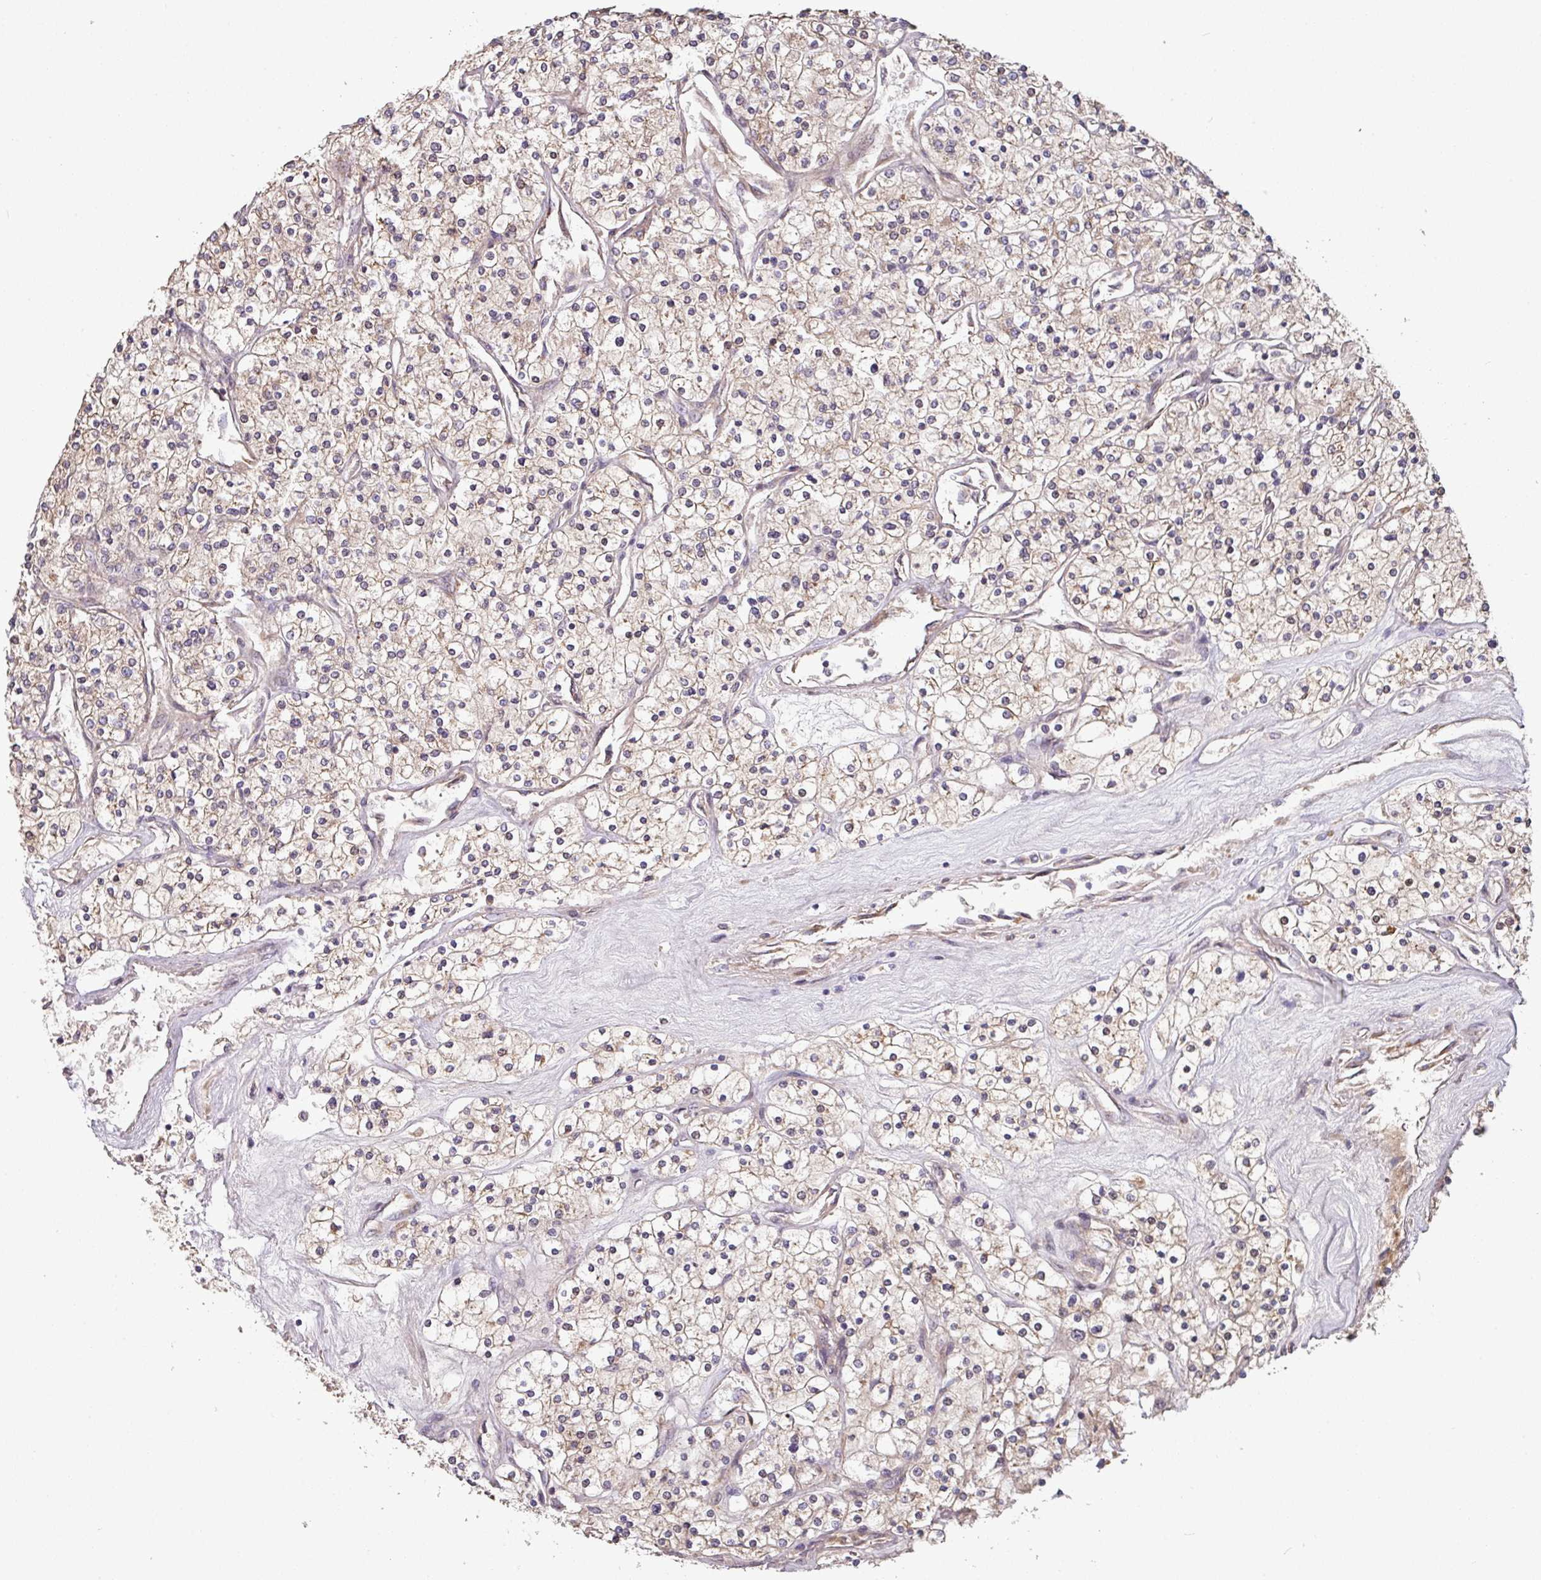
{"staining": {"intensity": "weak", "quantity": "<25%", "location": "cytoplasmic/membranous"}, "tissue": "renal cancer", "cell_type": "Tumor cells", "image_type": "cancer", "snomed": [{"axis": "morphology", "description": "Adenocarcinoma, NOS"}, {"axis": "topography", "description": "Kidney"}], "caption": "Immunohistochemistry (IHC) of renal adenocarcinoma exhibits no positivity in tumor cells.", "gene": "SIK1", "patient": {"sex": "male", "age": 80}}